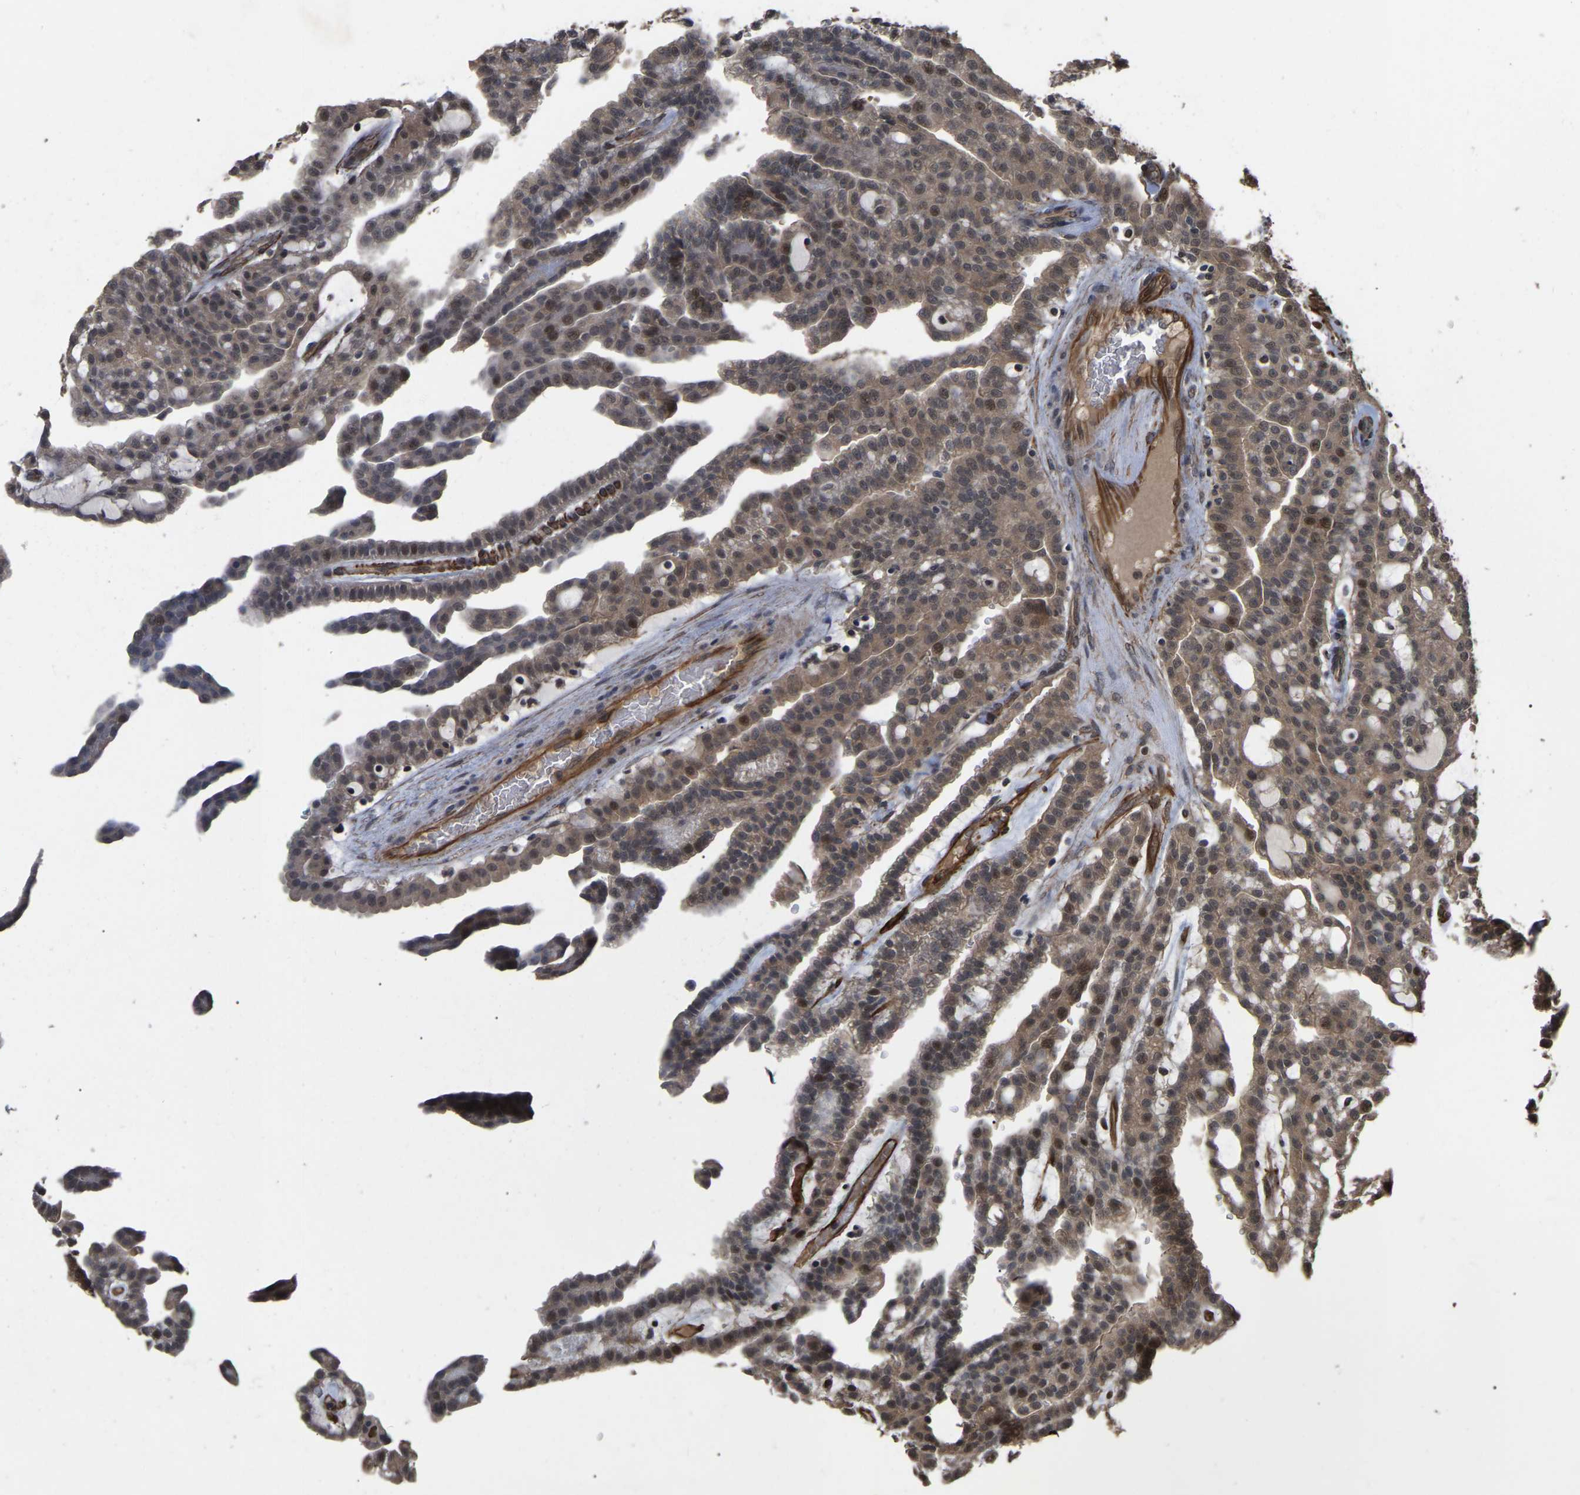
{"staining": {"intensity": "moderate", "quantity": ">75%", "location": "cytoplasmic/membranous,nuclear"}, "tissue": "renal cancer", "cell_type": "Tumor cells", "image_type": "cancer", "snomed": [{"axis": "morphology", "description": "Adenocarcinoma, NOS"}, {"axis": "topography", "description": "Kidney"}], "caption": "Immunohistochemical staining of human renal cancer shows medium levels of moderate cytoplasmic/membranous and nuclear positivity in about >75% of tumor cells.", "gene": "FAM161B", "patient": {"sex": "male", "age": 63}}